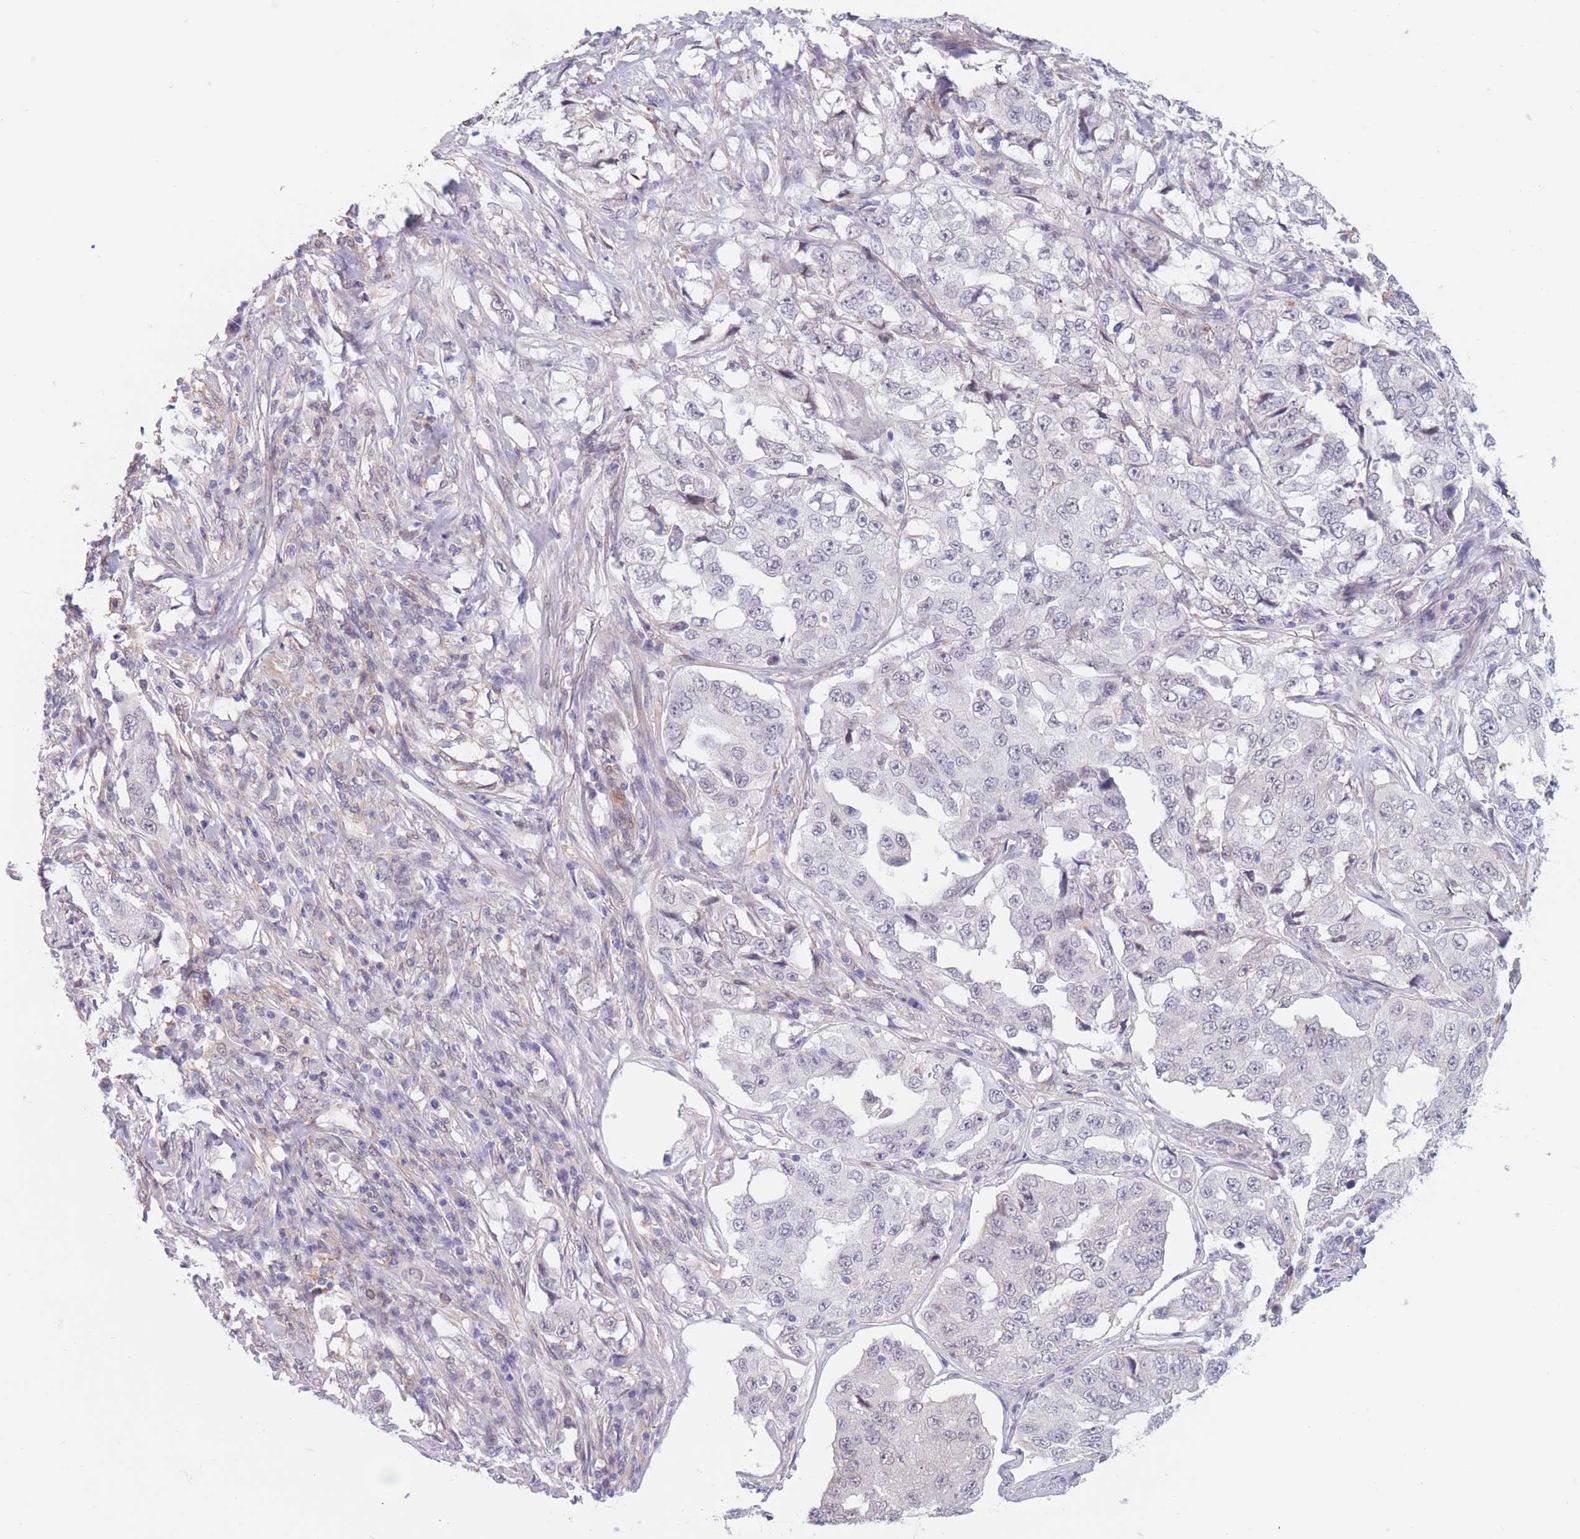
{"staining": {"intensity": "negative", "quantity": "none", "location": "none"}, "tissue": "lung cancer", "cell_type": "Tumor cells", "image_type": "cancer", "snomed": [{"axis": "morphology", "description": "Adenocarcinoma, NOS"}, {"axis": "topography", "description": "Lung"}], "caption": "High magnification brightfield microscopy of adenocarcinoma (lung) stained with DAB (brown) and counterstained with hematoxylin (blue): tumor cells show no significant staining.", "gene": "PODXL", "patient": {"sex": "female", "age": 51}}